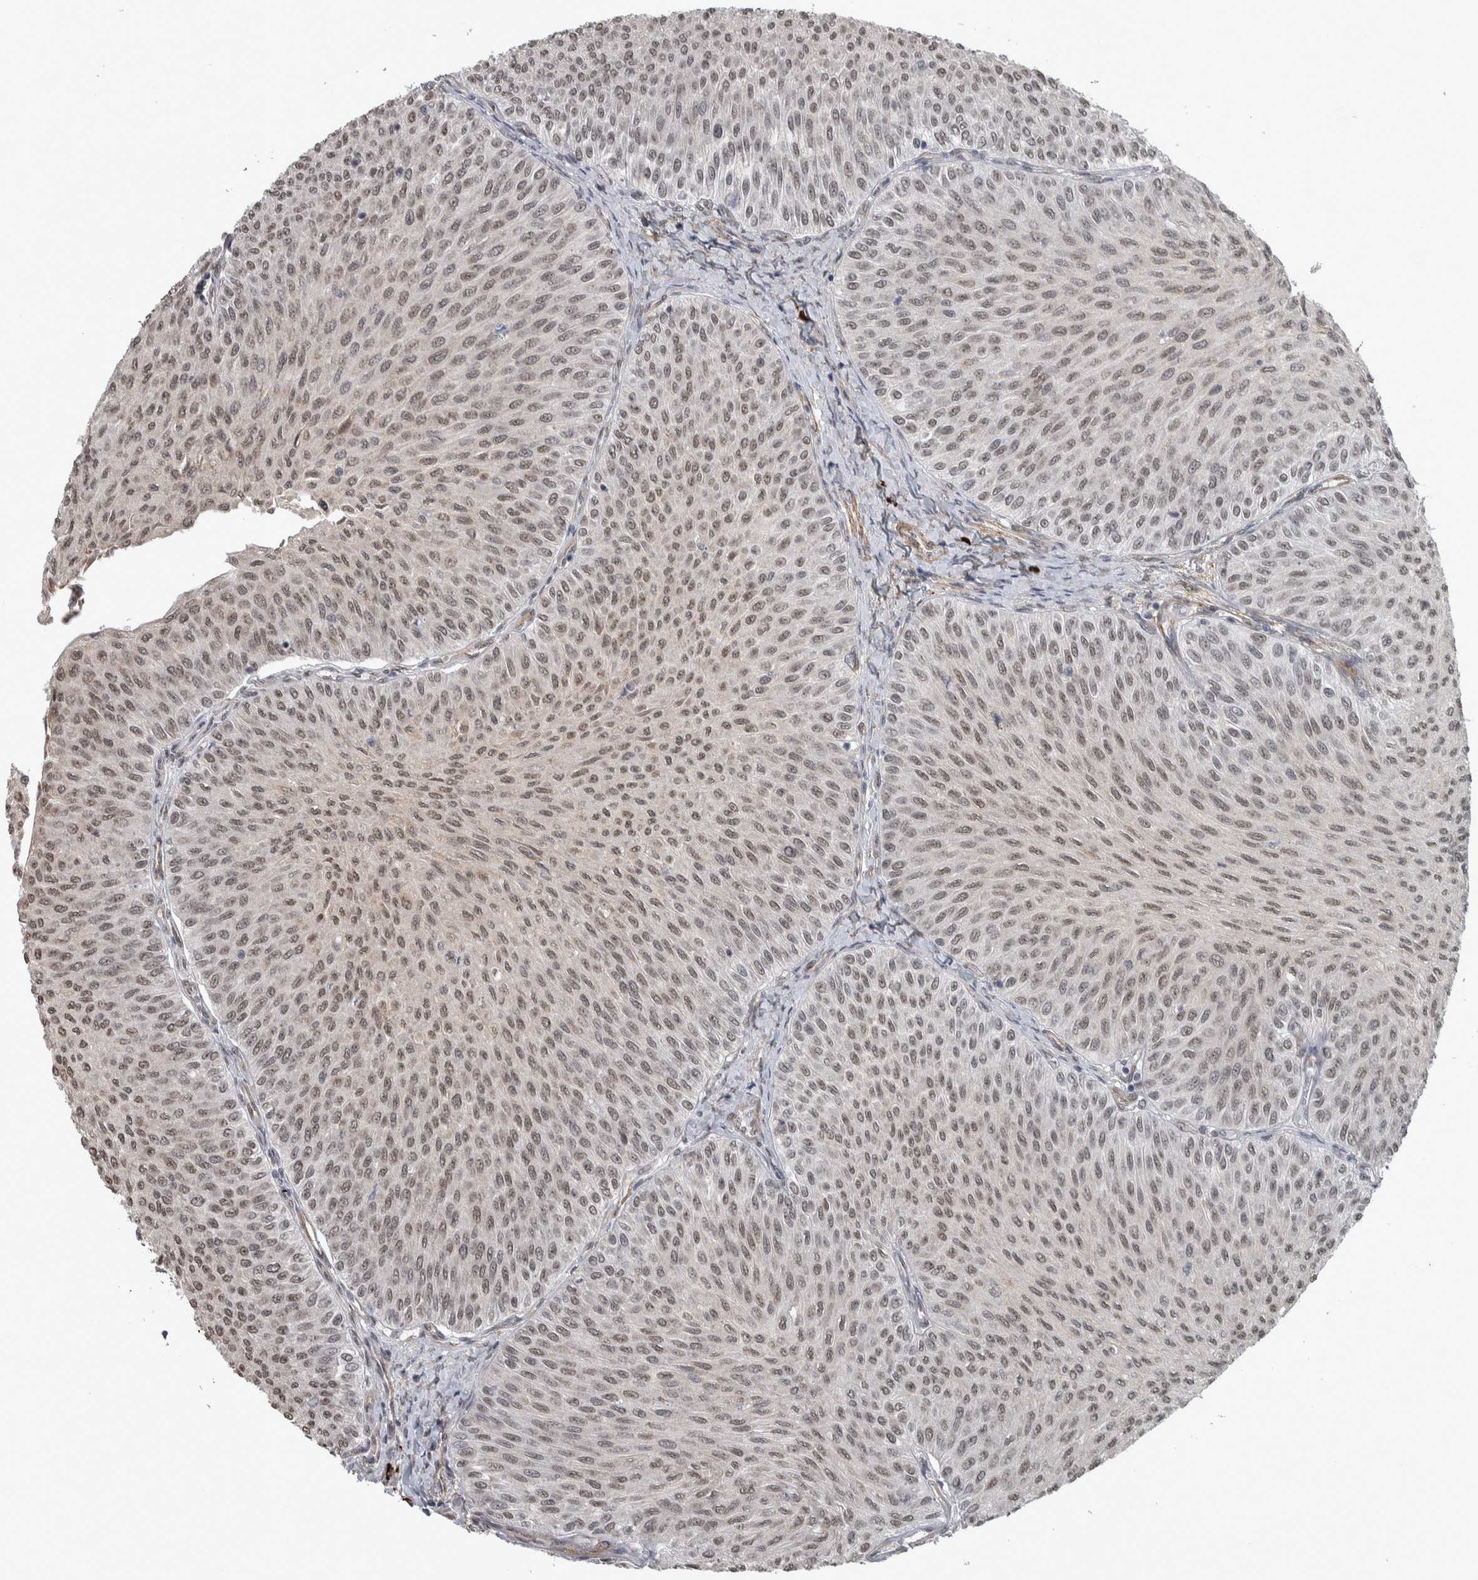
{"staining": {"intensity": "moderate", "quantity": ">75%", "location": "nuclear"}, "tissue": "urothelial cancer", "cell_type": "Tumor cells", "image_type": "cancer", "snomed": [{"axis": "morphology", "description": "Urothelial carcinoma, Low grade"}, {"axis": "topography", "description": "Urinary bladder"}], "caption": "IHC staining of urothelial cancer, which displays medium levels of moderate nuclear positivity in approximately >75% of tumor cells indicating moderate nuclear protein staining. The staining was performed using DAB (3,3'-diaminobenzidine) (brown) for protein detection and nuclei were counterstained in hematoxylin (blue).", "gene": "DDX42", "patient": {"sex": "male", "age": 78}}